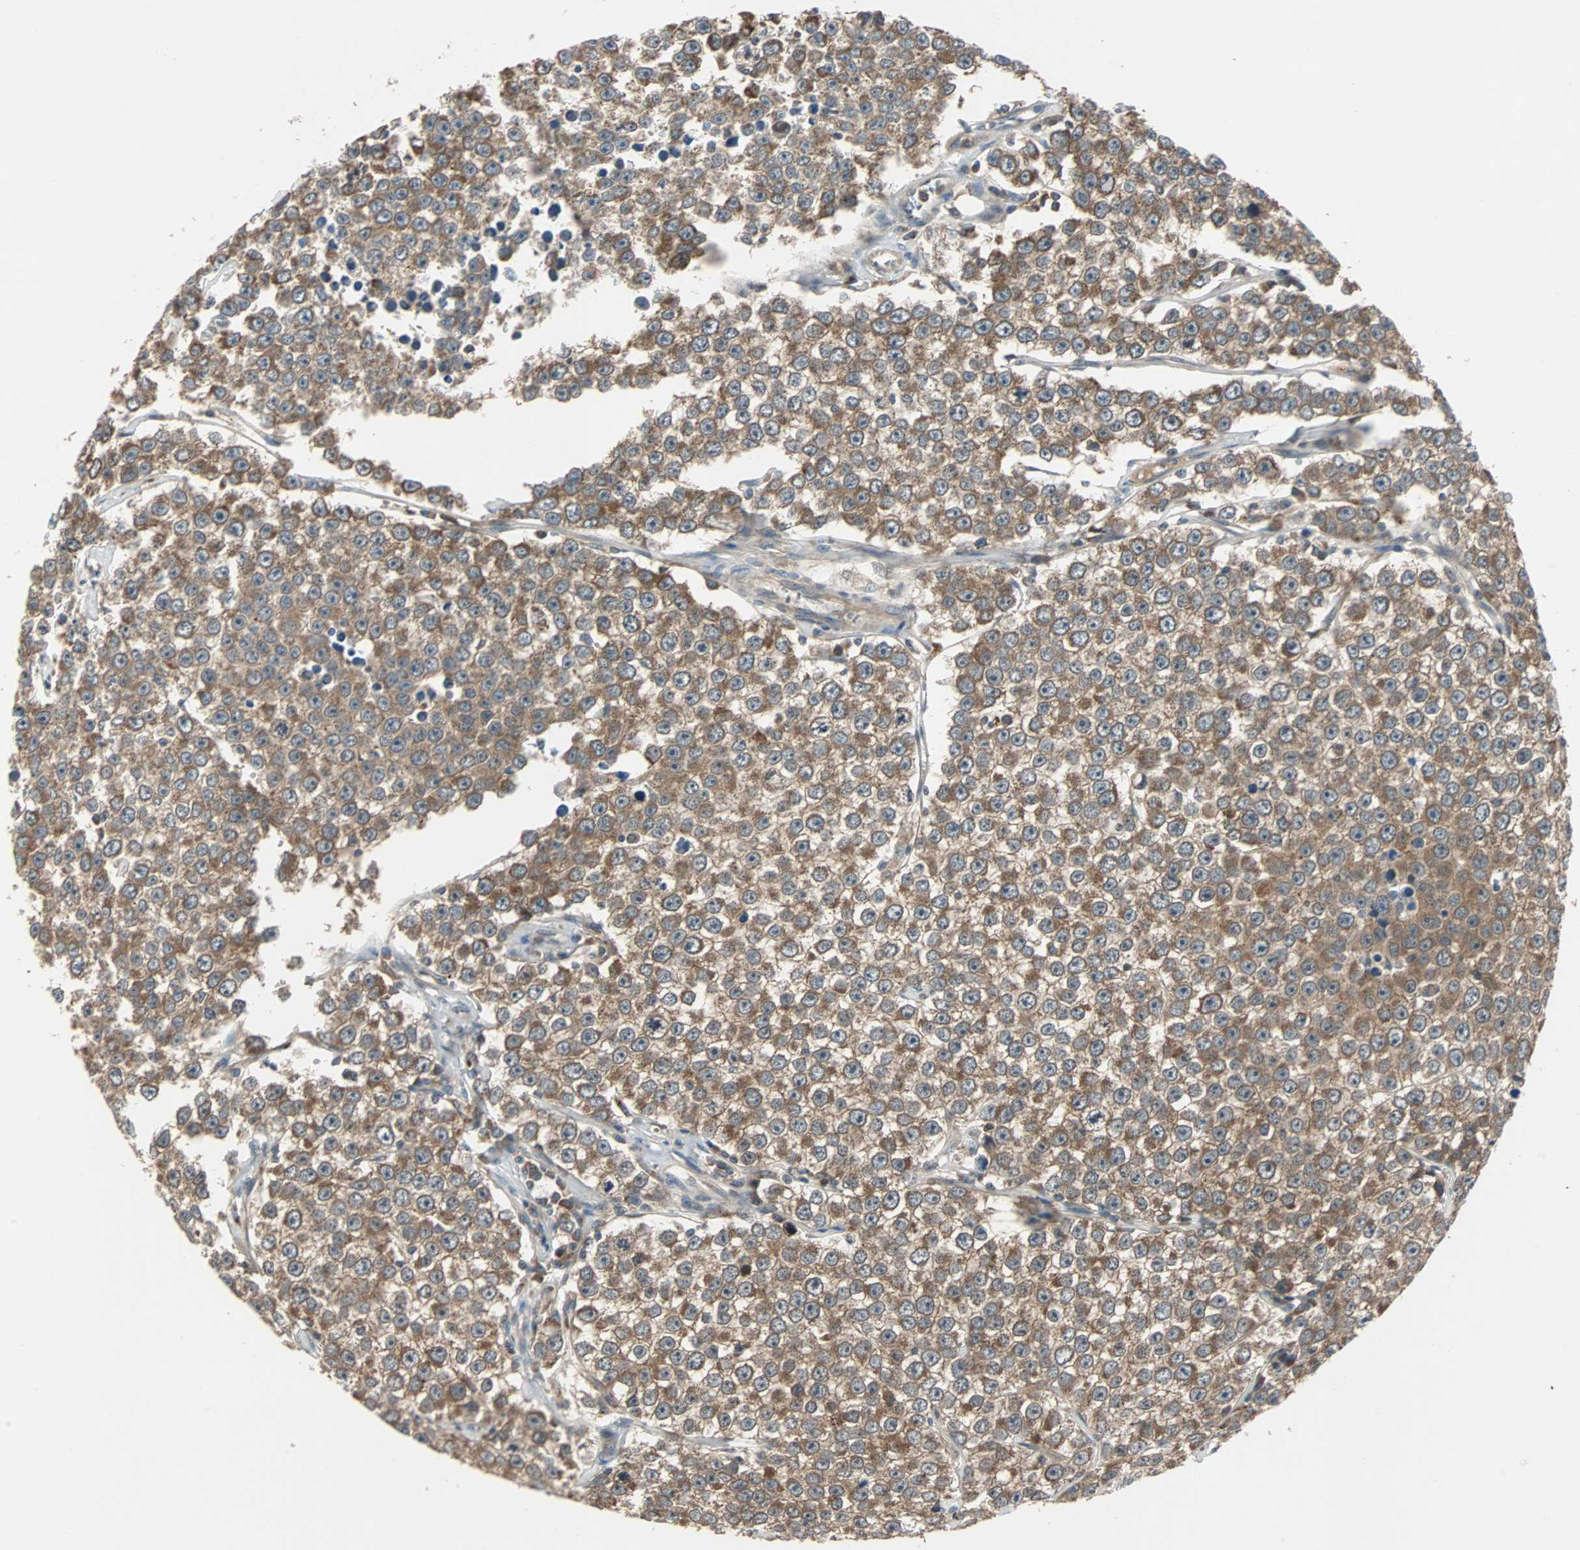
{"staining": {"intensity": "moderate", "quantity": ">75%", "location": "cytoplasmic/membranous"}, "tissue": "testis cancer", "cell_type": "Tumor cells", "image_type": "cancer", "snomed": [{"axis": "morphology", "description": "Seminoma, NOS"}, {"axis": "morphology", "description": "Carcinoma, Embryonal, NOS"}, {"axis": "topography", "description": "Testis"}], "caption": "Tumor cells show moderate cytoplasmic/membranous staining in about >75% of cells in testis cancer. The staining was performed using DAB (3,3'-diaminobenzidine) to visualize the protein expression in brown, while the nuclei were stained in blue with hematoxylin (Magnification: 20x).", "gene": "ARF1", "patient": {"sex": "male", "age": 52}}